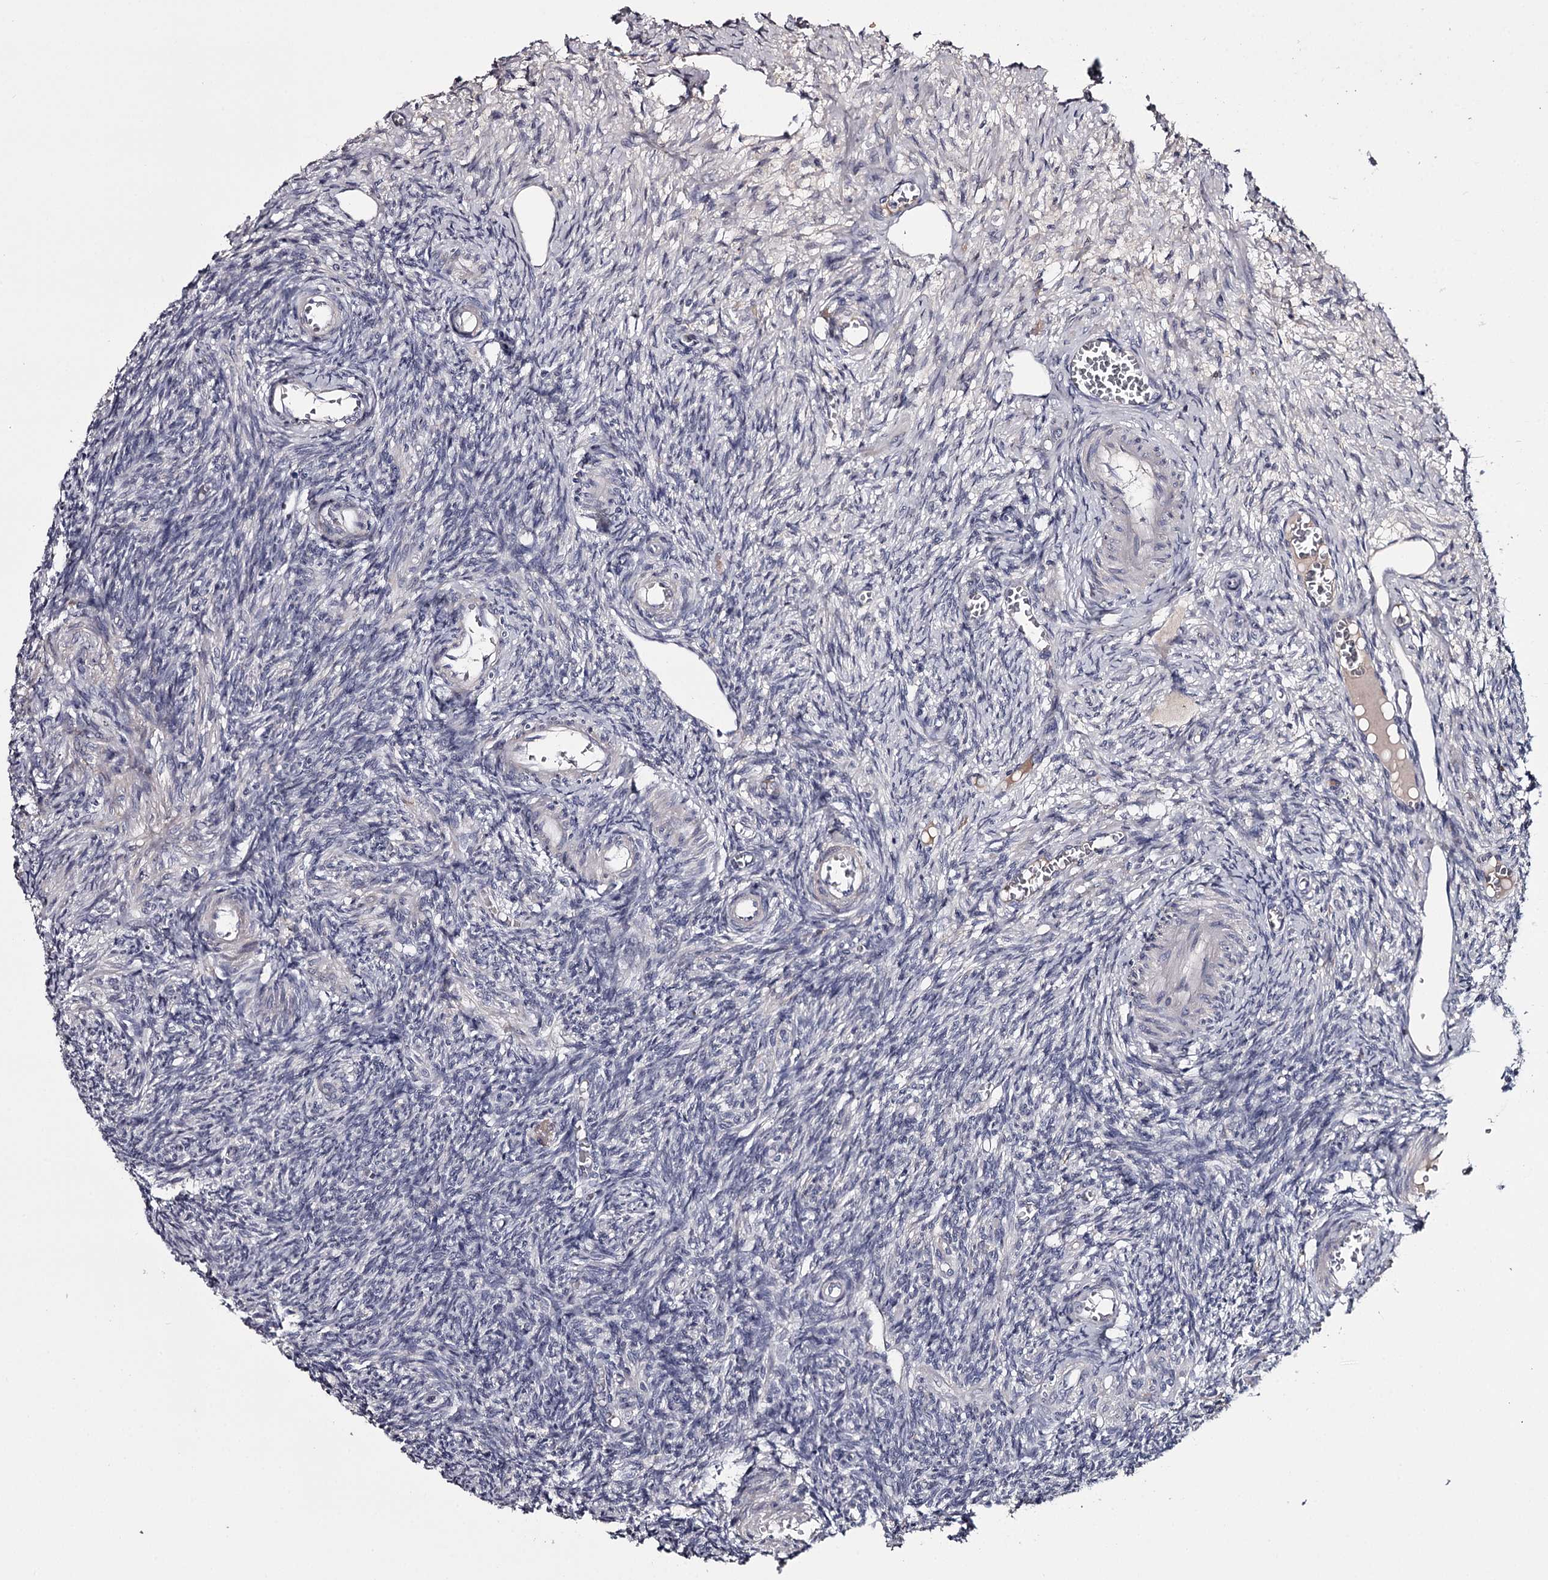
{"staining": {"intensity": "negative", "quantity": "none", "location": "none"}, "tissue": "ovary", "cell_type": "Ovarian stroma cells", "image_type": "normal", "snomed": [{"axis": "morphology", "description": "Normal tissue, NOS"}, {"axis": "topography", "description": "Ovary"}], "caption": "DAB immunohistochemical staining of benign ovary reveals no significant staining in ovarian stroma cells. (Brightfield microscopy of DAB (3,3'-diaminobenzidine) immunohistochemistry (IHC) at high magnification).", "gene": "FDXACB1", "patient": {"sex": "female", "age": 27}}